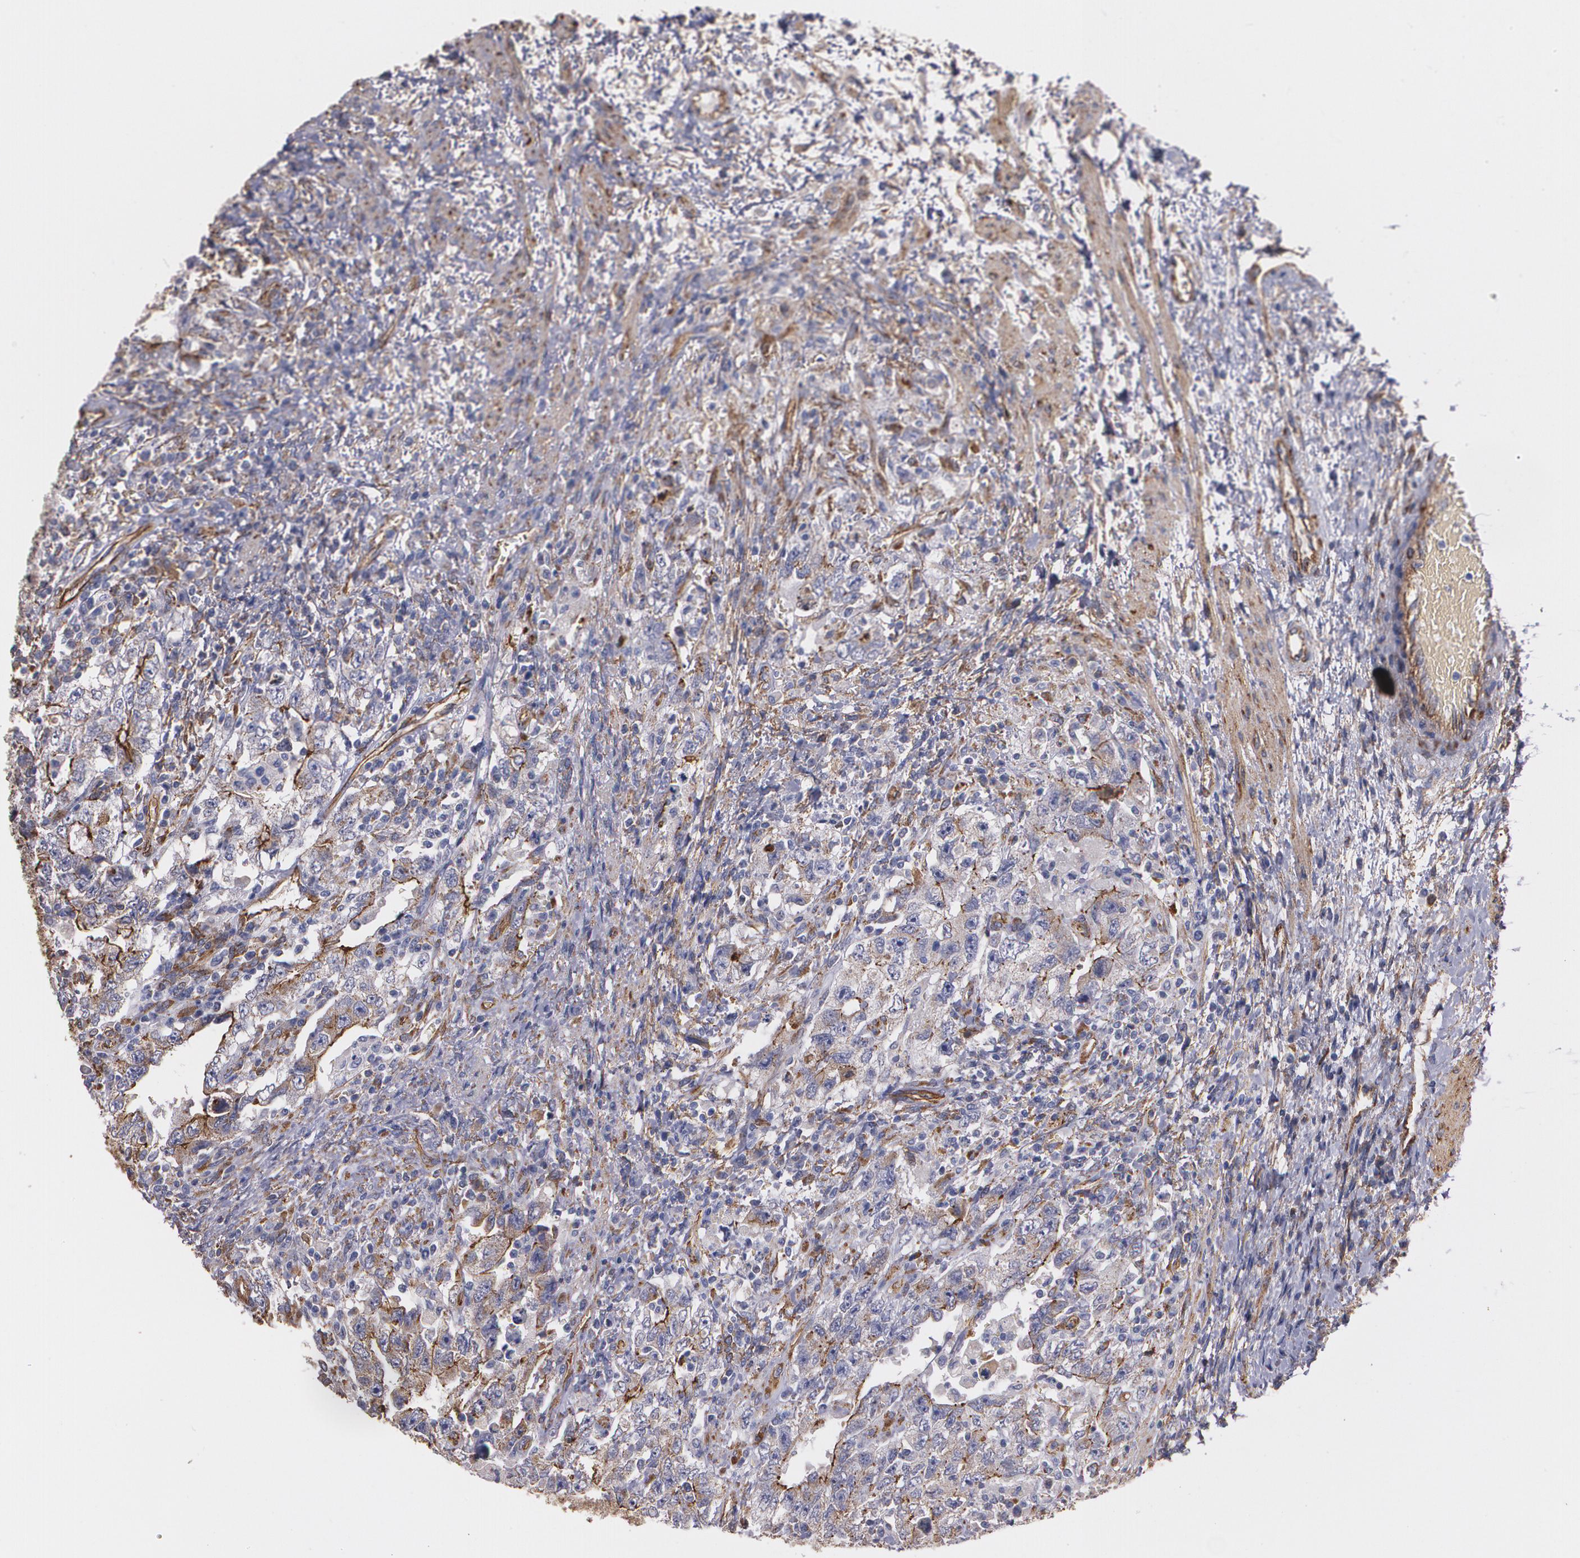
{"staining": {"intensity": "weak", "quantity": ">75%", "location": "cytoplasmic/membranous"}, "tissue": "testis cancer", "cell_type": "Tumor cells", "image_type": "cancer", "snomed": [{"axis": "morphology", "description": "Carcinoma, Embryonal, NOS"}, {"axis": "topography", "description": "Testis"}], "caption": "The image displays a brown stain indicating the presence of a protein in the cytoplasmic/membranous of tumor cells in testis cancer (embryonal carcinoma). (DAB (3,3'-diaminobenzidine) IHC with brightfield microscopy, high magnification).", "gene": "TJP1", "patient": {"sex": "male", "age": 26}}